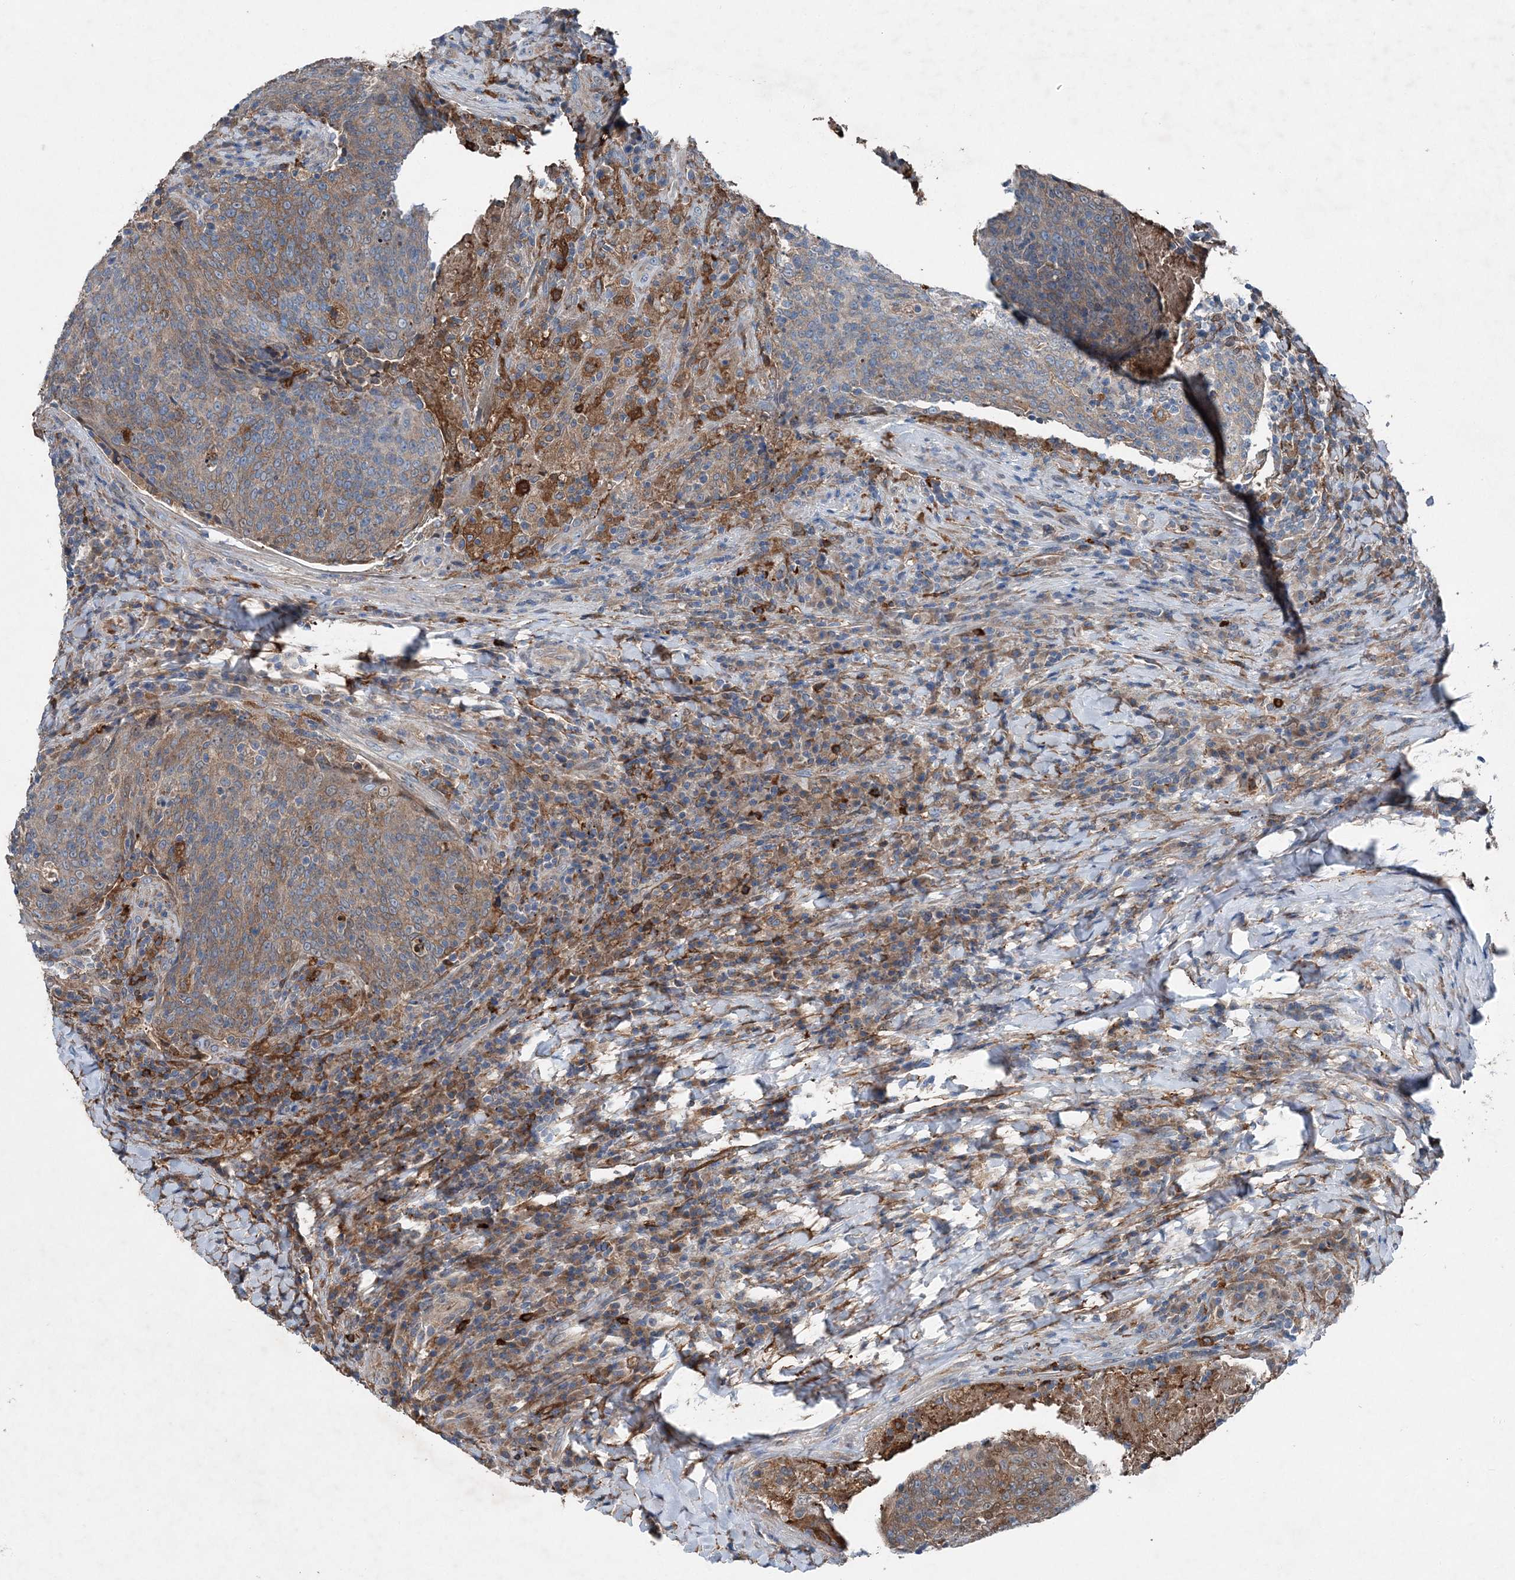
{"staining": {"intensity": "moderate", "quantity": "25%-75%", "location": "cytoplasmic/membranous"}, "tissue": "head and neck cancer", "cell_type": "Tumor cells", "image_type": "cancer", "snomed": [{"axis": "morphology", "description": "Squamous cell carcinoma, NOS"}, {"axis": "morphology", "description": "Squamous cell carcinoma, metastatic, NOS"}, {"axis": "topography", "description": "Lymph node"}, {"axis": "topography", "description": "Head-Neck"}], "caption": "Immunohistochemistry of human head and neck cancer (metastatic squamous cell carcinoma) exhibits medium levels of moderate cytoplasmic/membranous positivity in approximately 25%-75% of tumor cells.", "gene": "SPOPL", "patient": {"sex": "male", "age": 62}}